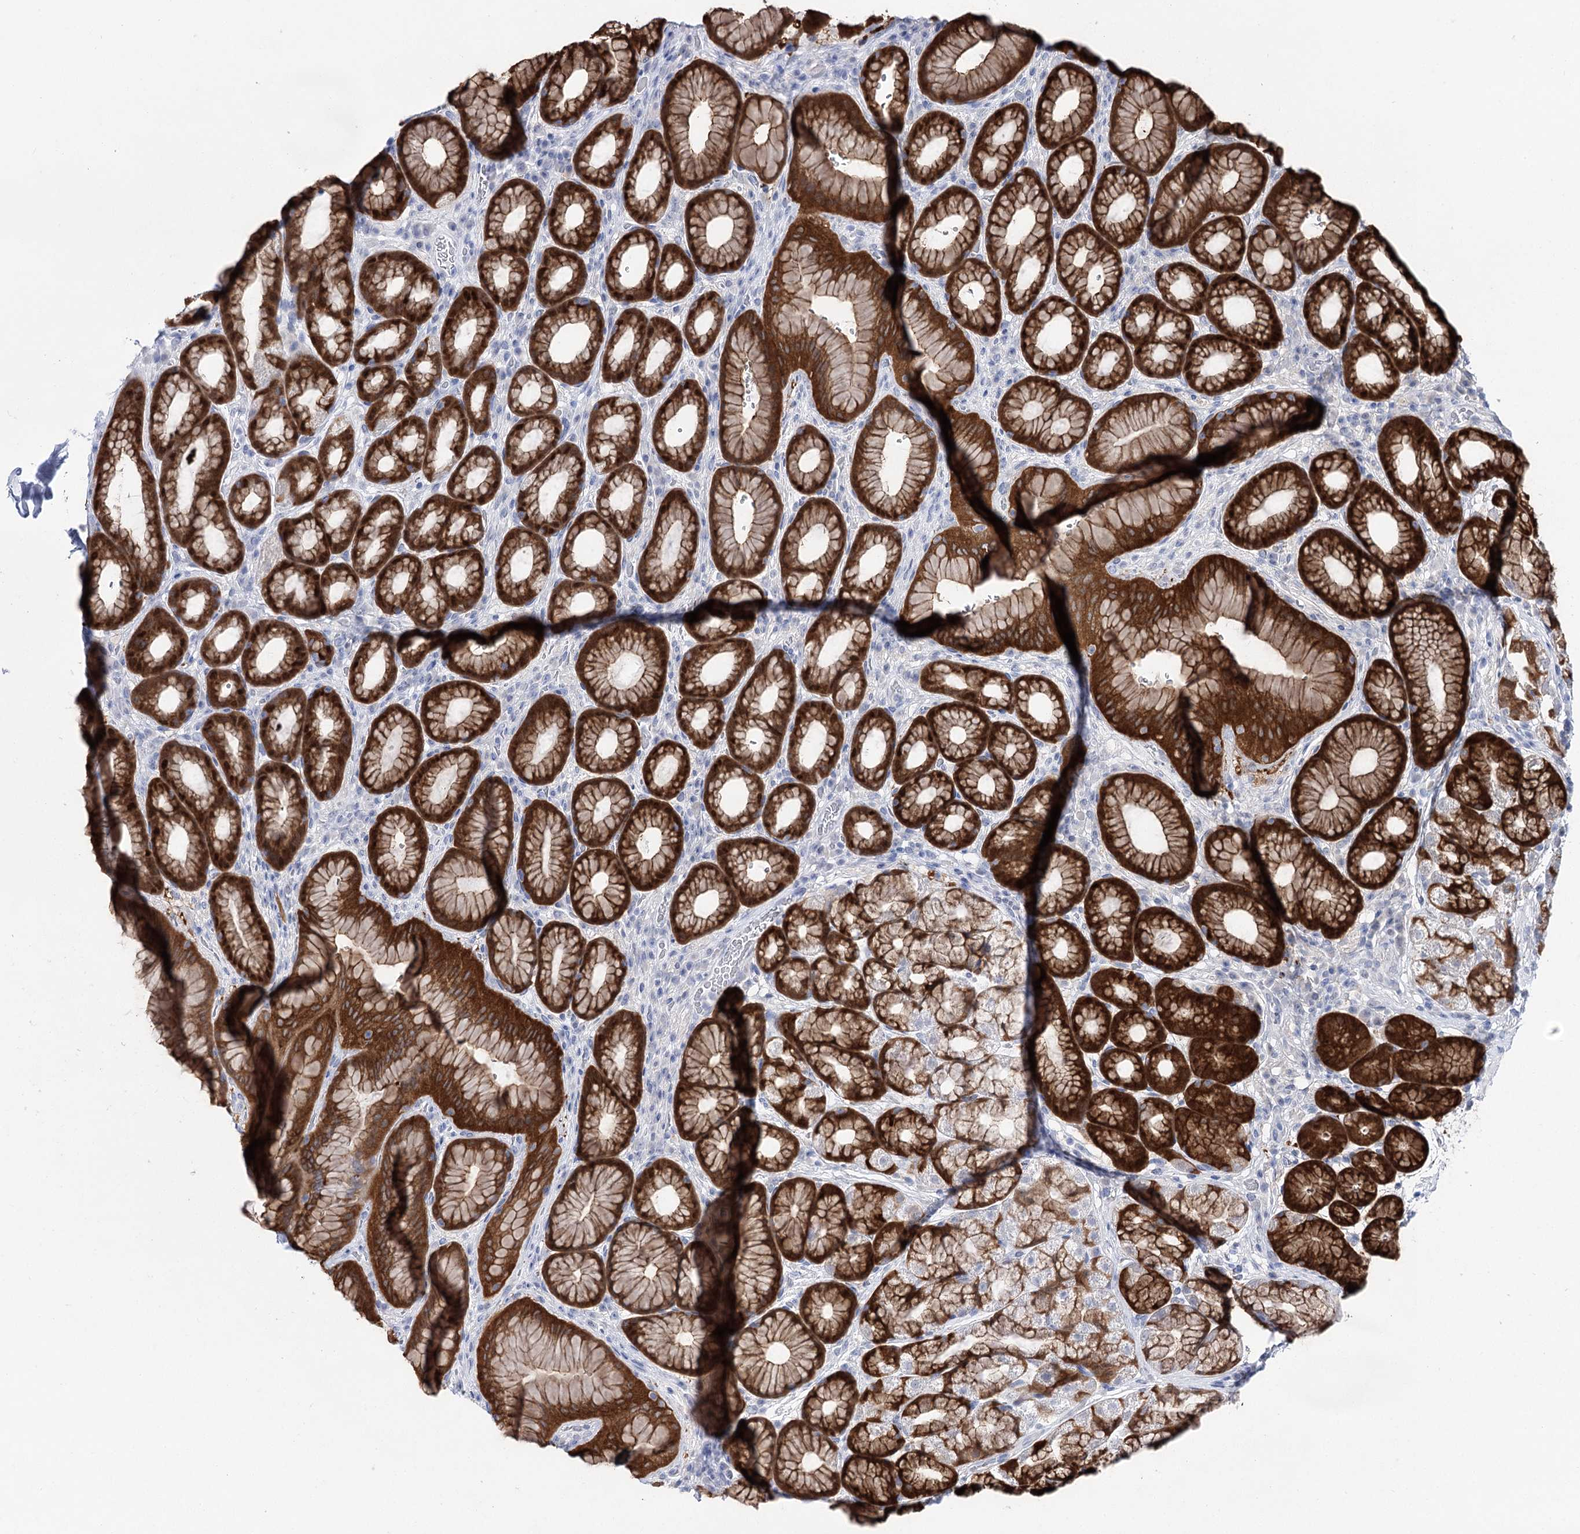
{"staining": {"intensity": "strong", "quantity": ">75%", "location": "cytoplasmic/membranous"}, "tissue": "stomach", "cell_type": "Glandular cells", "image_type": "normal", "snomed": [{"axis": "morphology", "description": "Normal tissue, NOS"}, {"axis": "morphology", "description": "Adenocarcinoma, NOS"}, {"axis": "topography", "description": "Stomach"}], "caption": "Strong cytoplasmic/membranous protein staining is appreciated in approximately >75% of glandular cells in stomach.", "gene": "UGDH", "patient": {"sex": "male", "age": 57}}